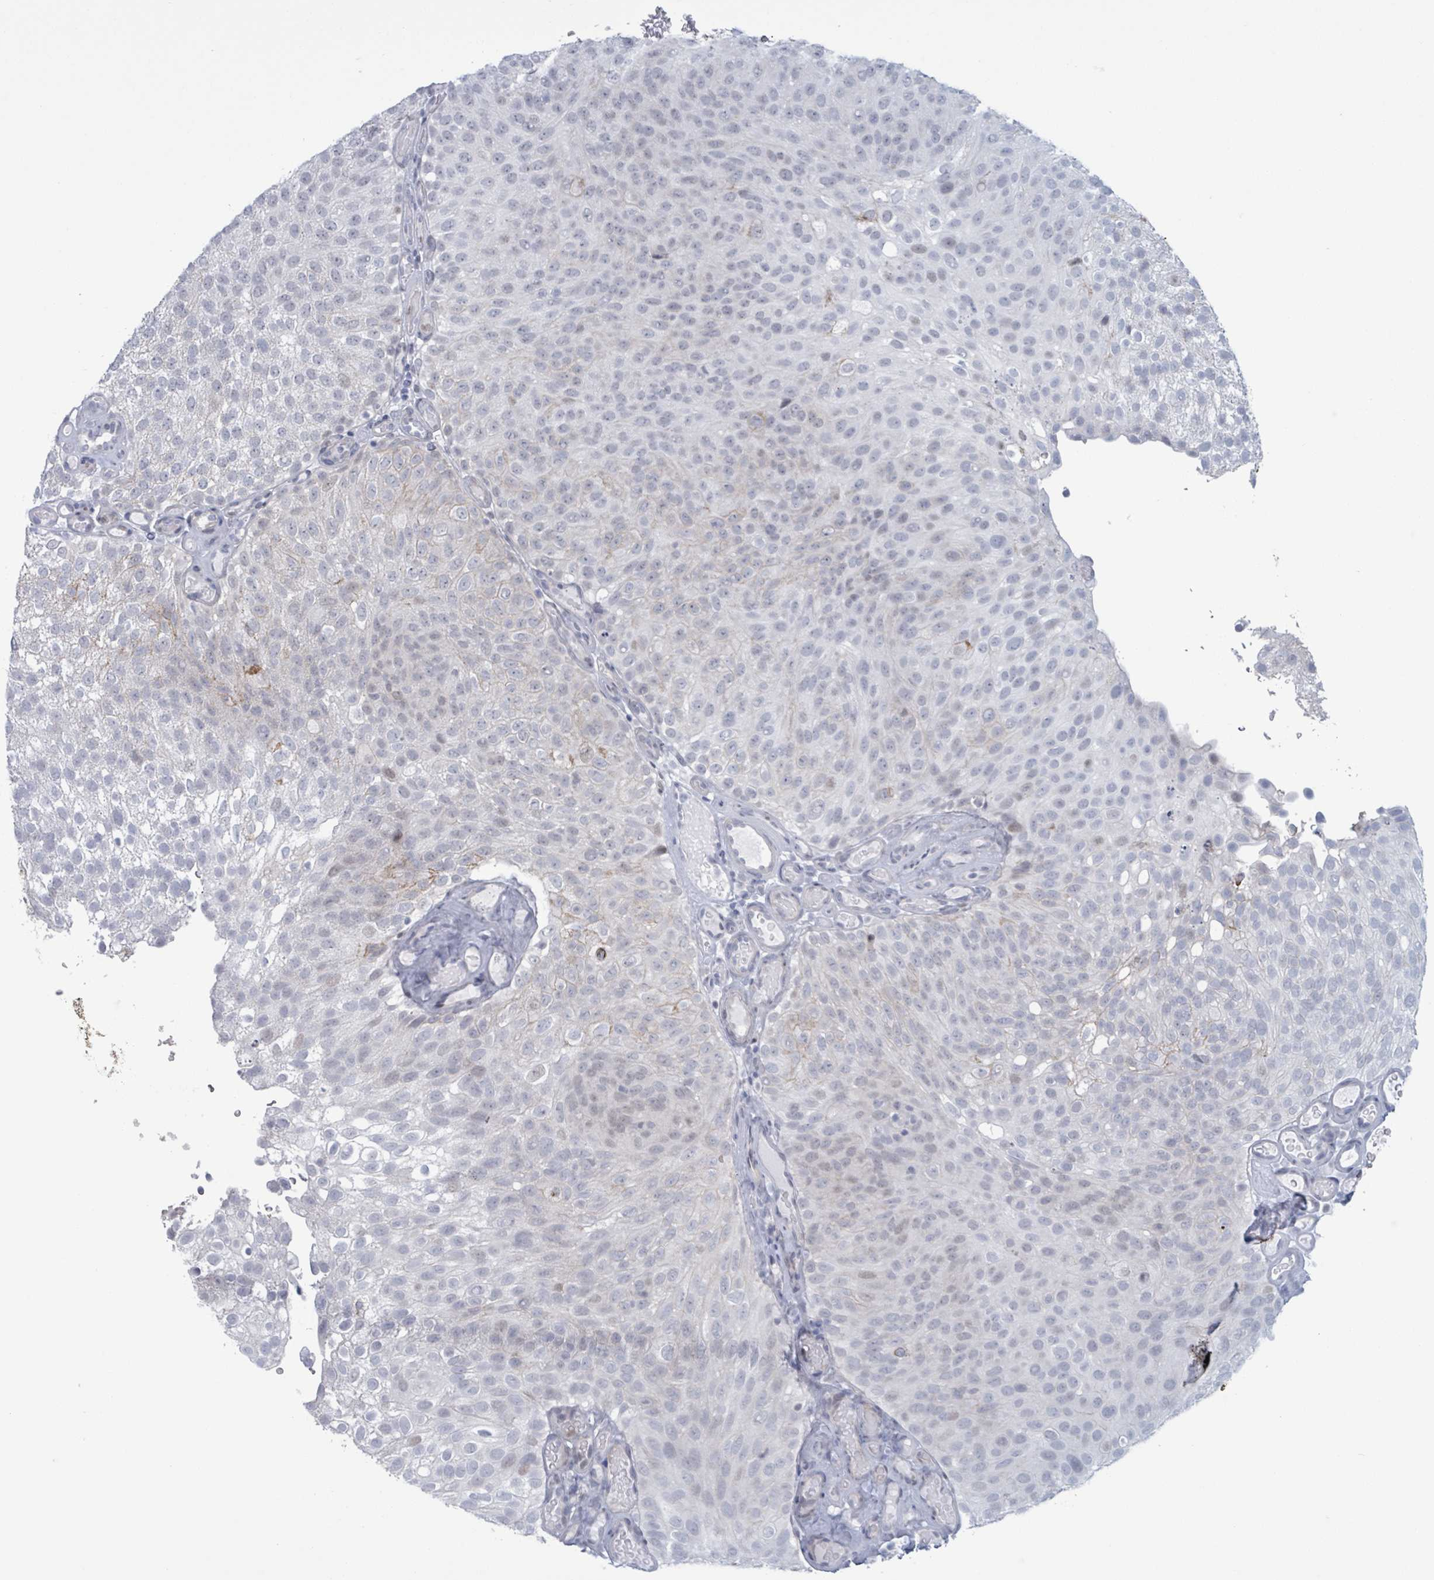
{"staining": {"intensity": "weak", "quantity": "<25%", "location": "nuclear"}, "tissue": "urothelial cancer", "cell_type": "Tumor cells", "image_type": "cancer", "snomed": [{"axis": "morphology", "description": "Urothelial carcinoma, Low grade"}, {"axis": "topography", "description": "Urinary bladder"}], "caption": "Immunohistochemistry (IHC) micrograph of human urothelial carcinoma (low-grade) stained for a protein (brown), which shows no staining in tumor cells.", "gene": "CT45A5", "patient": {"sex": "male", "age": 78}}